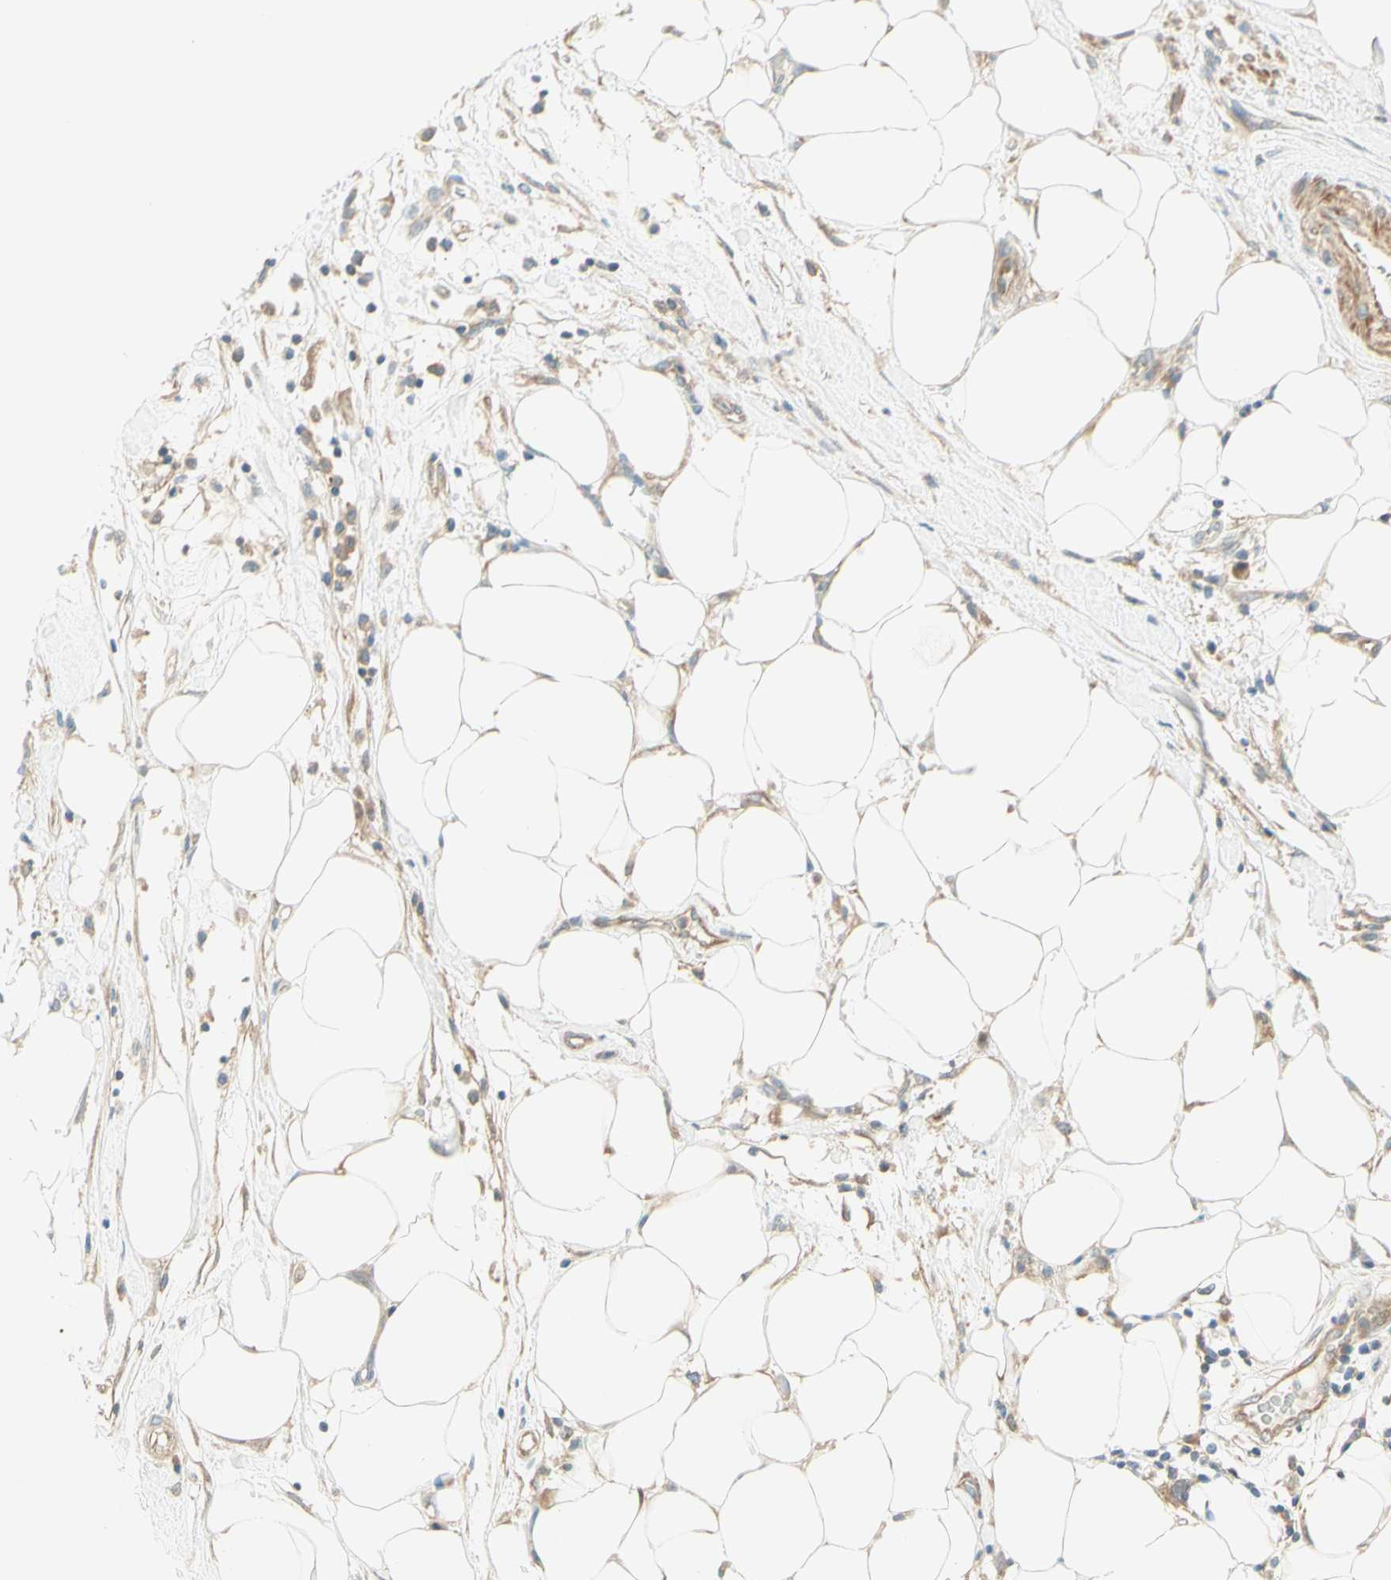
{"staining": {"intensity": "negative", "quantity": "none", "location": "none"}, "tissue": "pancreatic cancer", "cell_type": "Tumor cells", "image_type": "cancer", "snomed": [{"axis": "morphology", "description": "Adenocarcinoma, NOS"}, {"axis": "topography", "description": "Pancreas"}], "caption": "Micrograph shows no significant protein staining in tumor cells of pancreatic cancer.", "gene": "PROM1", "patient": {"sex": "female", "age": 71}}